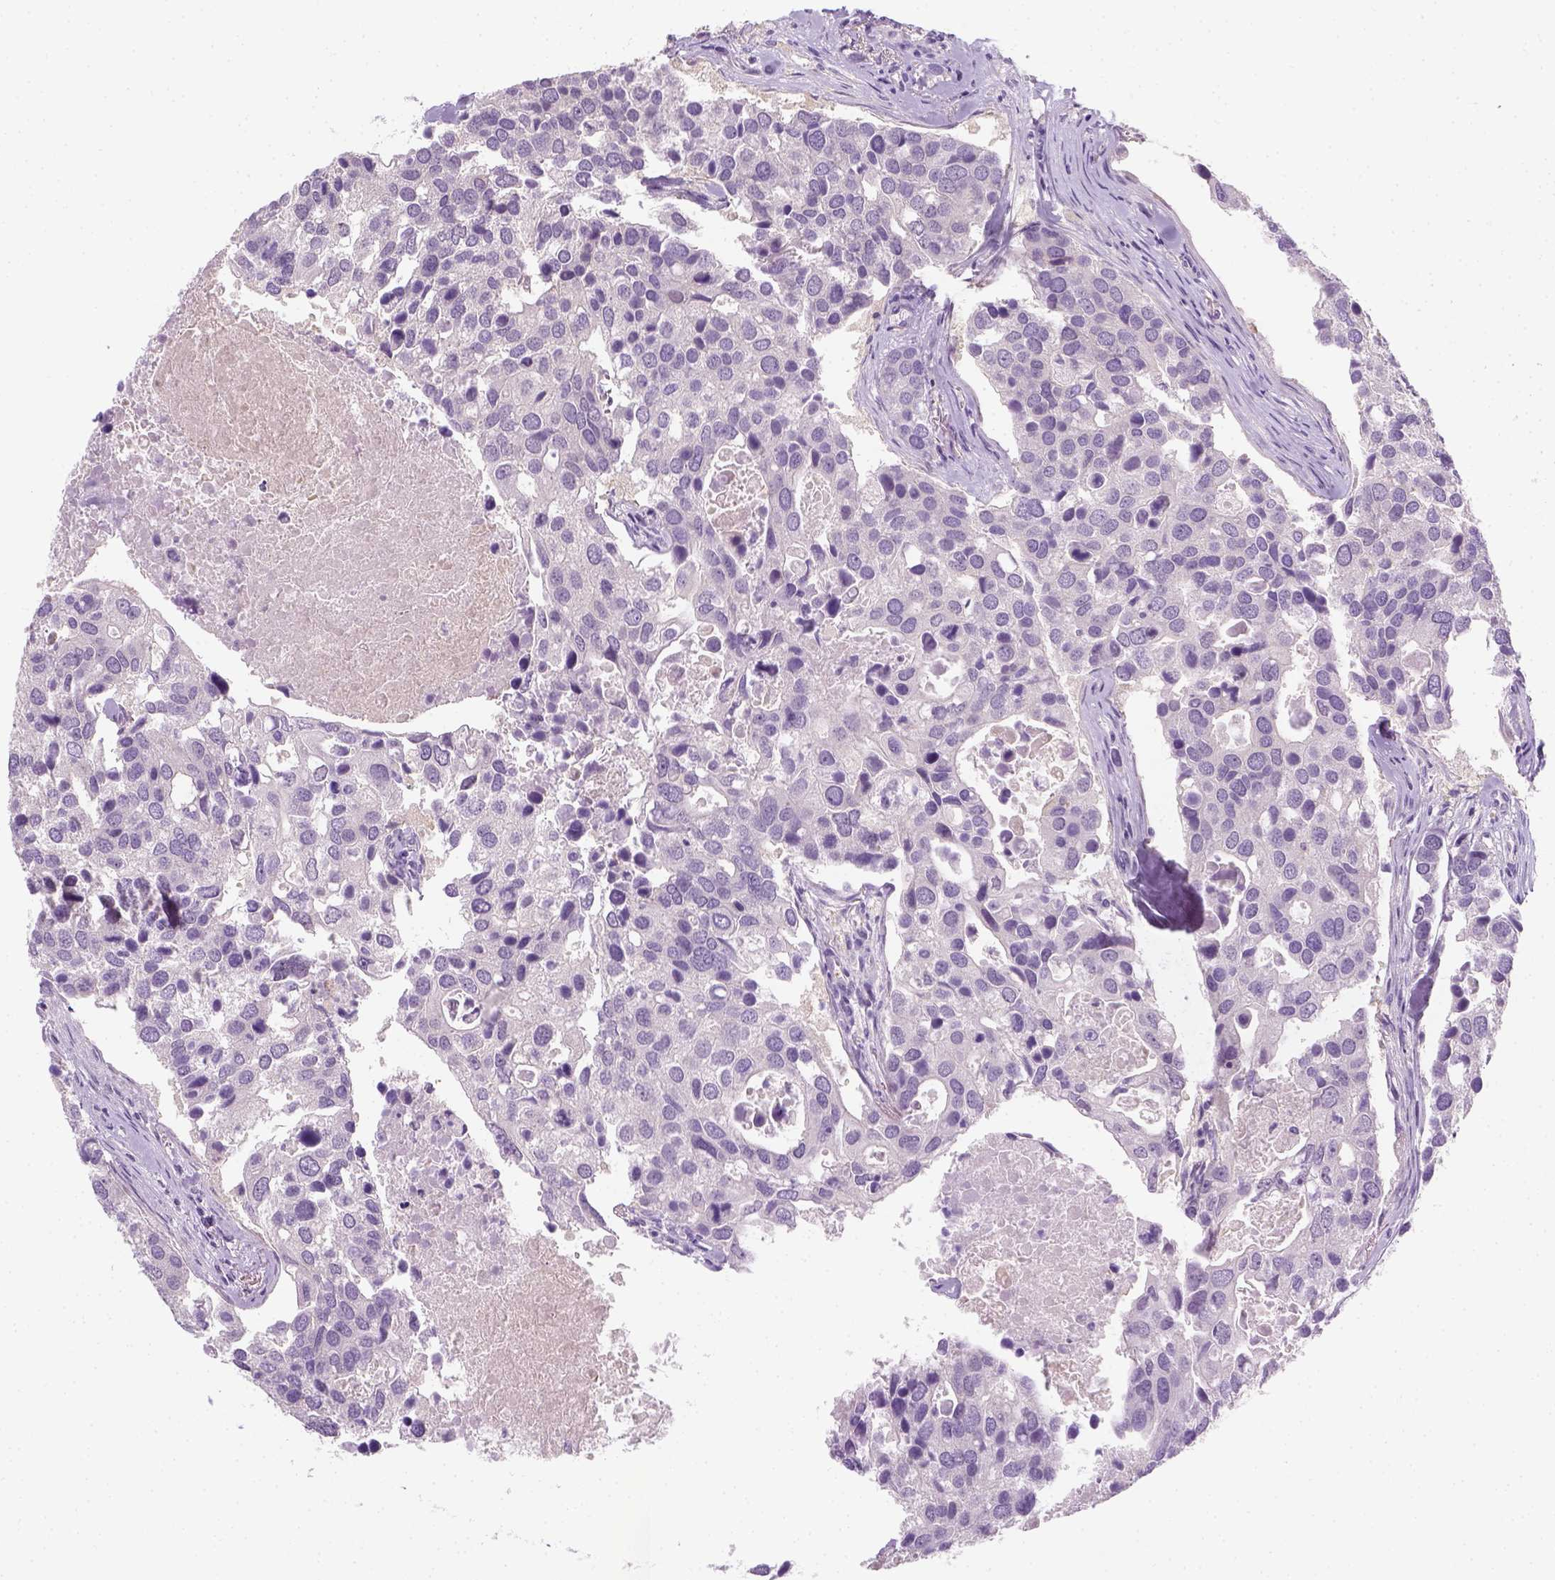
{"staining": {"intensity": "negative", "quantity": "none", "location": "none"}, "tissue": "breast cancer", "cell_type": "Tumor cells", "image_type": "cancer", "snomed": [{"axis": "morphology", "description": "Duct carcinoma"}, {"axis": "topography", "description": "Breast"}], "caption": "A high-resolution histopathology image shows immunohistochemistry (IHC) staining of breast cancer (intraductal carcinoma), which reveals no significant staining in tumor cells. Brightfield microscopy of IHC stained with DAB (3,3'-diaminobenzidine) (brown) and hematoxylin (blue), captured at high magnification.", "gene": "EPHB1", "patient": {"sex": "female", "age": 83}}